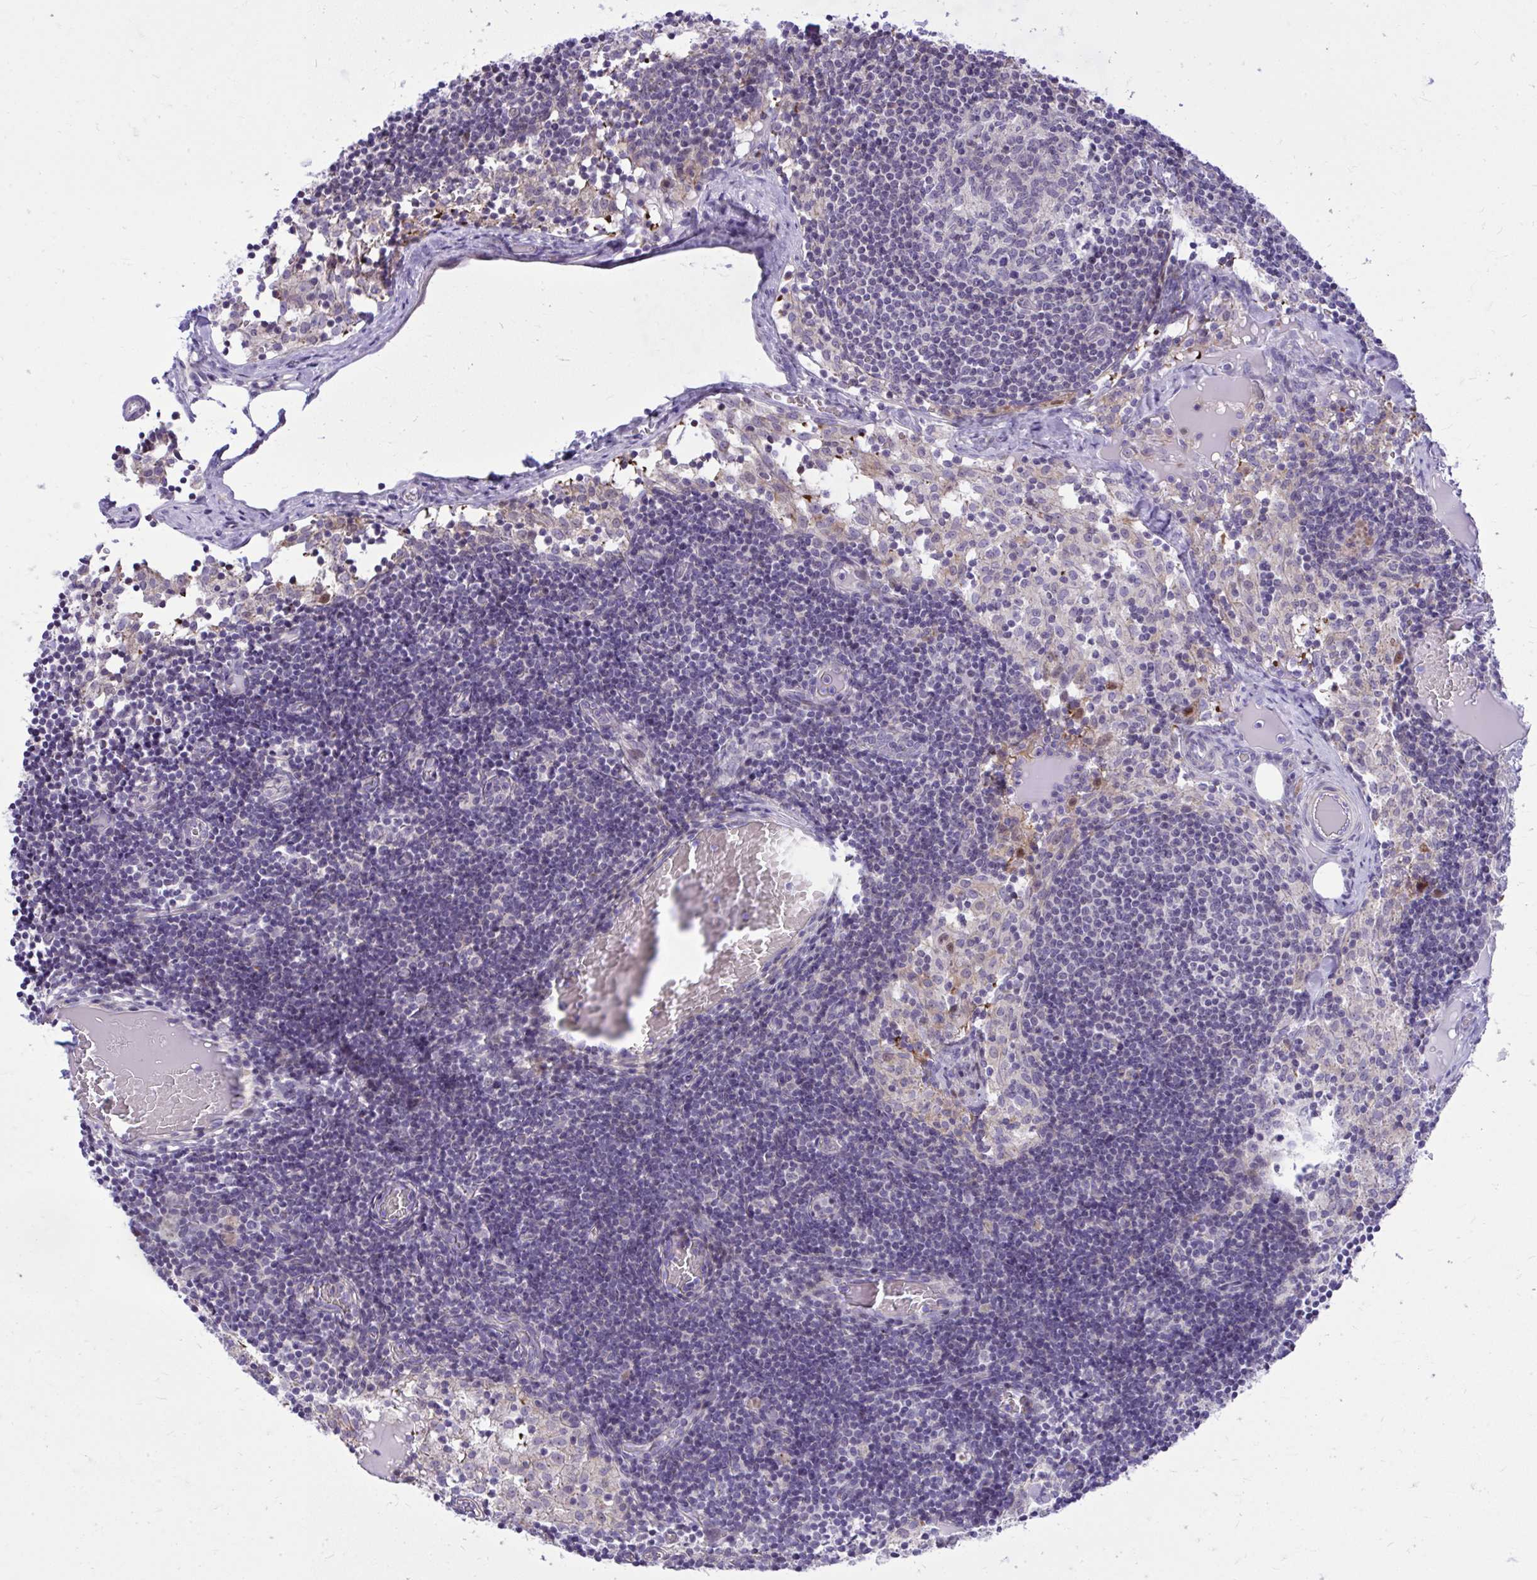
{"staining": {"intensity": "negative", "quantity": "none", "location": "none"}, "tissue": "lymph node", "cell_type": "Germinal center cells", "image_type": "normal", "snomed": [{"axis": "morphology", "description": "Normal tissue, NOS"}, {"axis": "topography", "description": "Lymph node"}], "caption": "A high-resolution photomicrograph shows immunohistochemistry staining of benign lymph node, which reveals no significant staining in germinal center cells.", "gene": "GRK4", "patient": {"sex": "female", "age": 31}}